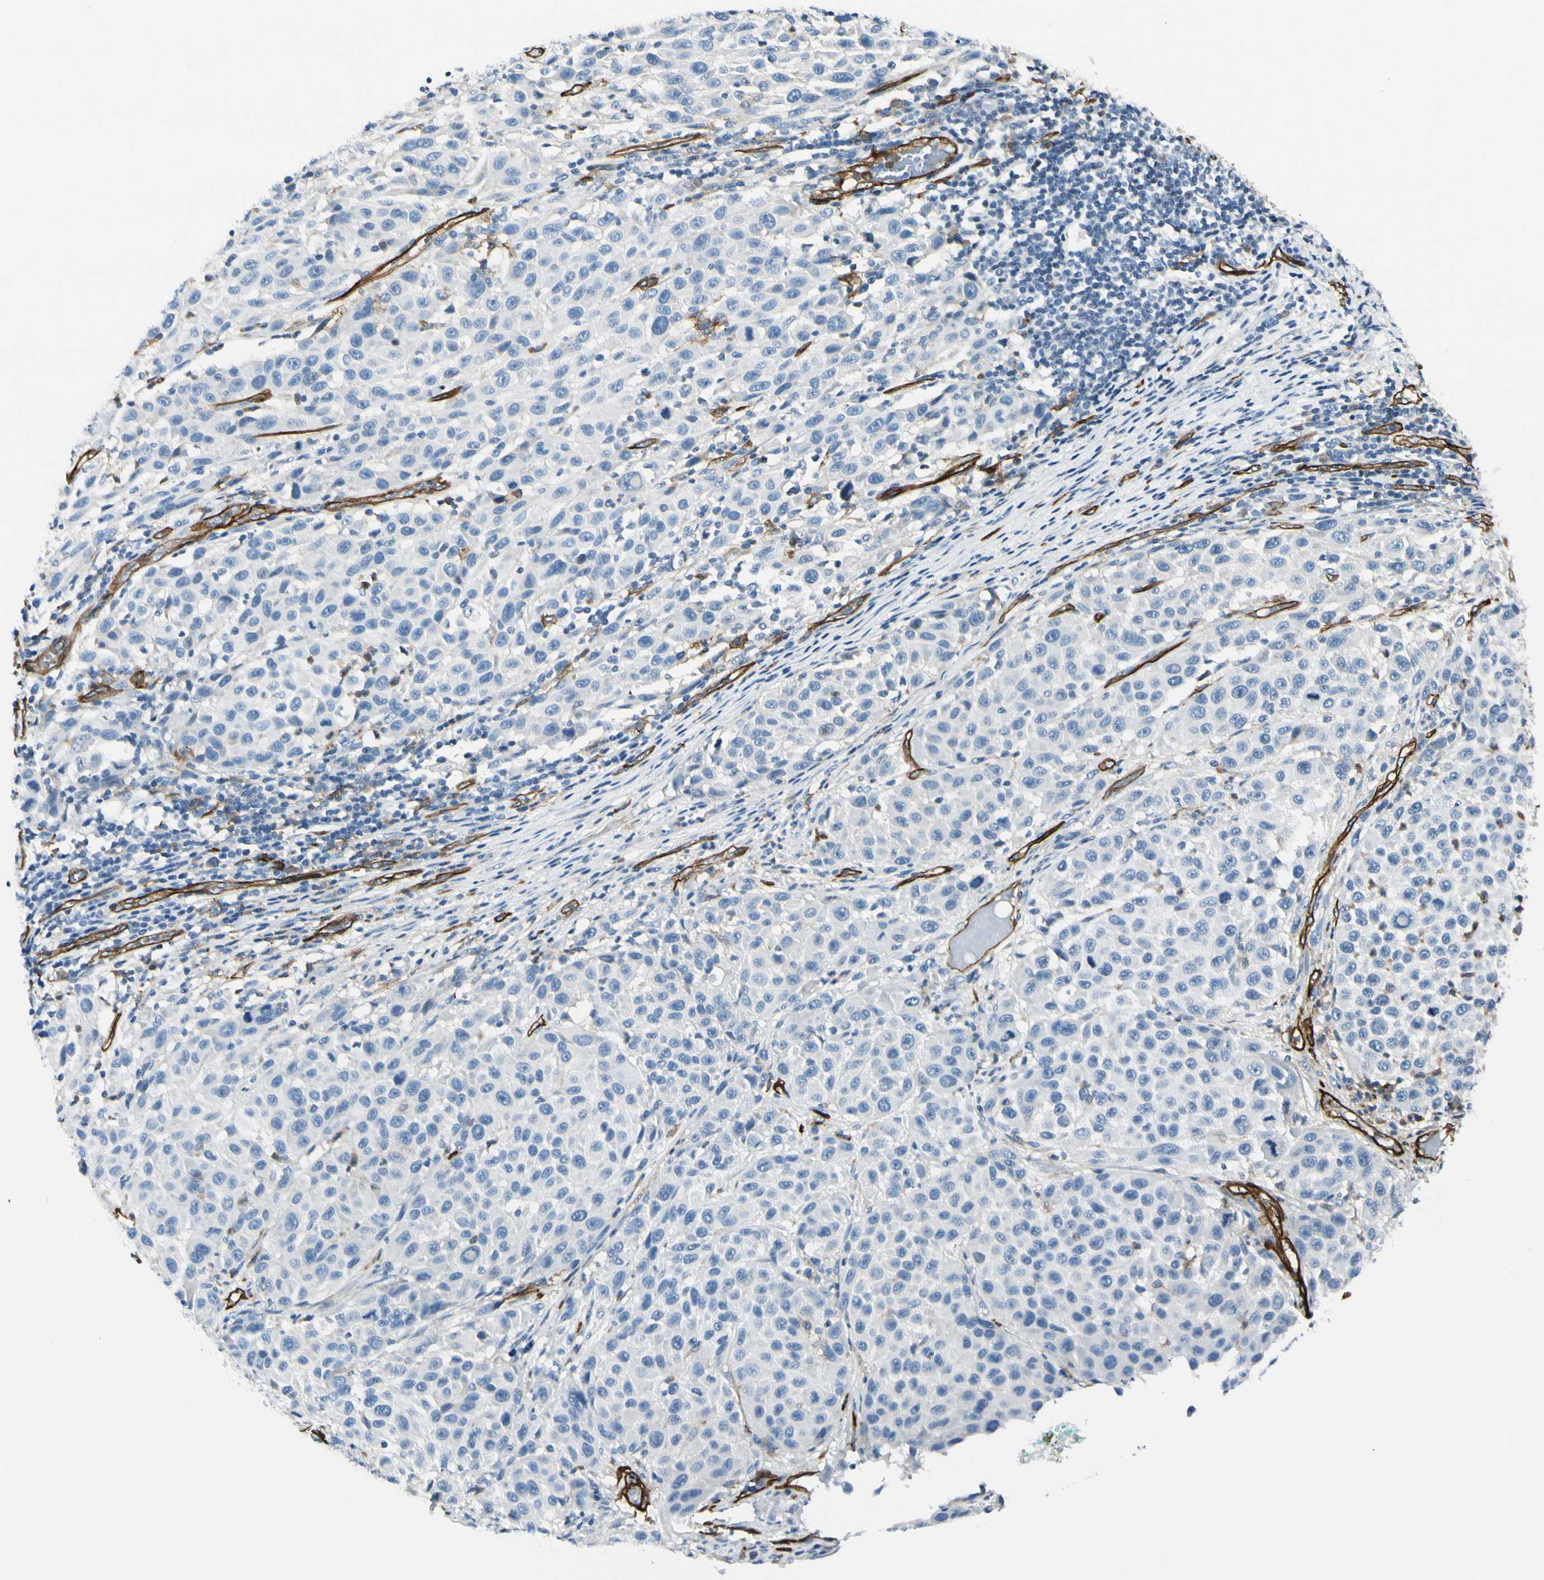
{"staining": {"intensity": "negative", "quantity": "none", "location": "none"}, "tissue": "melanoma", "cell_type": "Tumor cells", "image_type": "cancer", "snomed": [{"axis": "morphology", "description": "Malignant melanoma, Metastatic site"}, {"axis": "topography", "description": "Lymph node"}], "caption": "Immunohistochemistry of melanoma displays no positivity in tumor cells.", "gene": "CD93", "patient": {"sex": "male", "age": 61}}